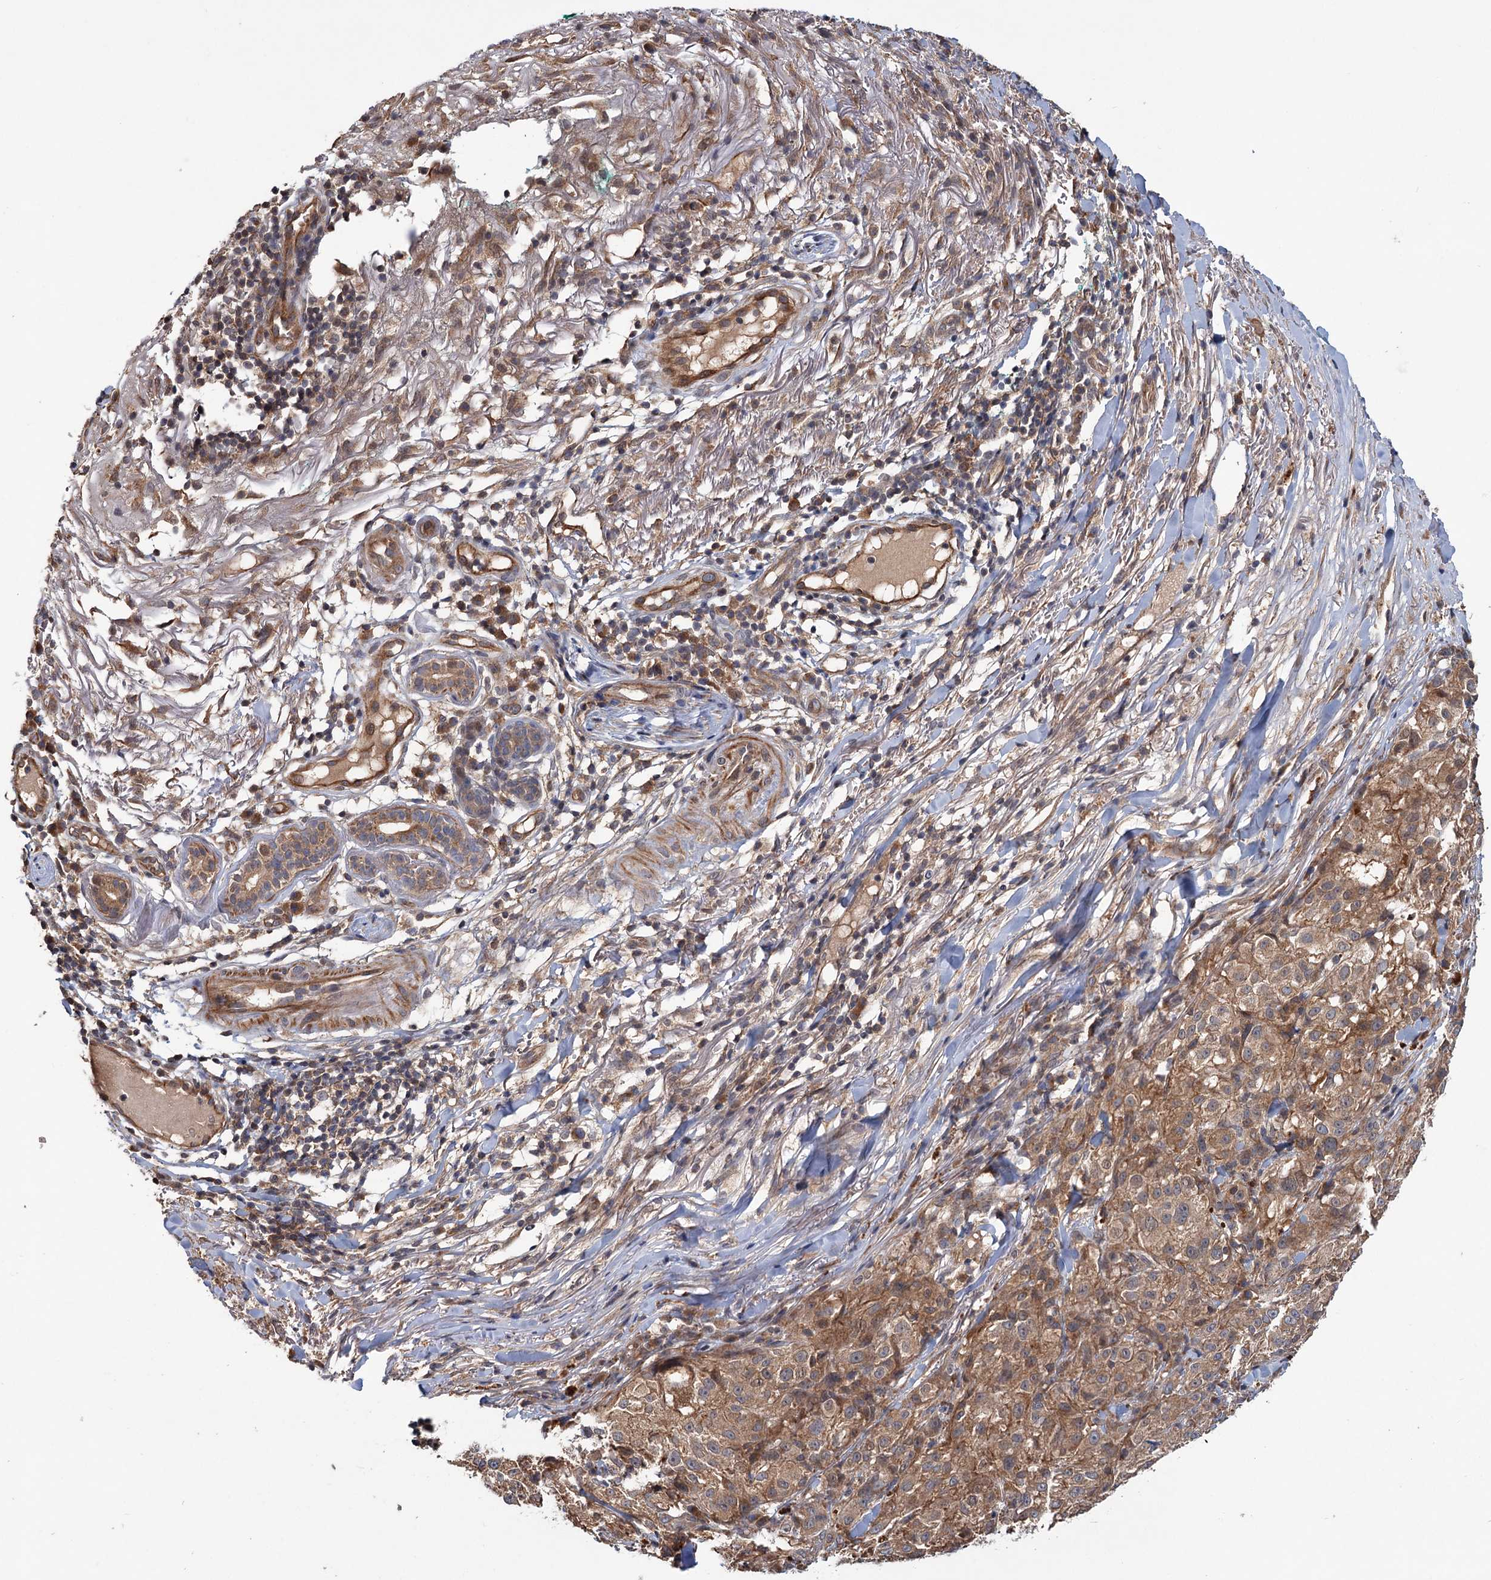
{"staining": {"intensity": "moderate", "quantity": ">75%", "location": "cytoplasmic/membranous"}, "tissue": "melanoma", "cell_type": "Tumor cells", "image_type": "cancer", "snomed": [{"axis": "morphology", "description": "Necrosis, NOS"}, {"axis": "morphology", "description": "Malignant melanoma, NOS"}, {"axis": "topography", "description": "Skin"}], "caption": "Immunohistochemistry (IHC) photomicrograph of neoplastic tissue: malignant melanoma stained using immunohistochemistry (IHC) displays medium levels of moderate protein expression localized specifically in the cytoplasmic/membranous of tumor cells, appearing as a cytoplasmic/membranous brown color.", "gene": "MTRR", "patient": {"sex": "female", "age": 87}}